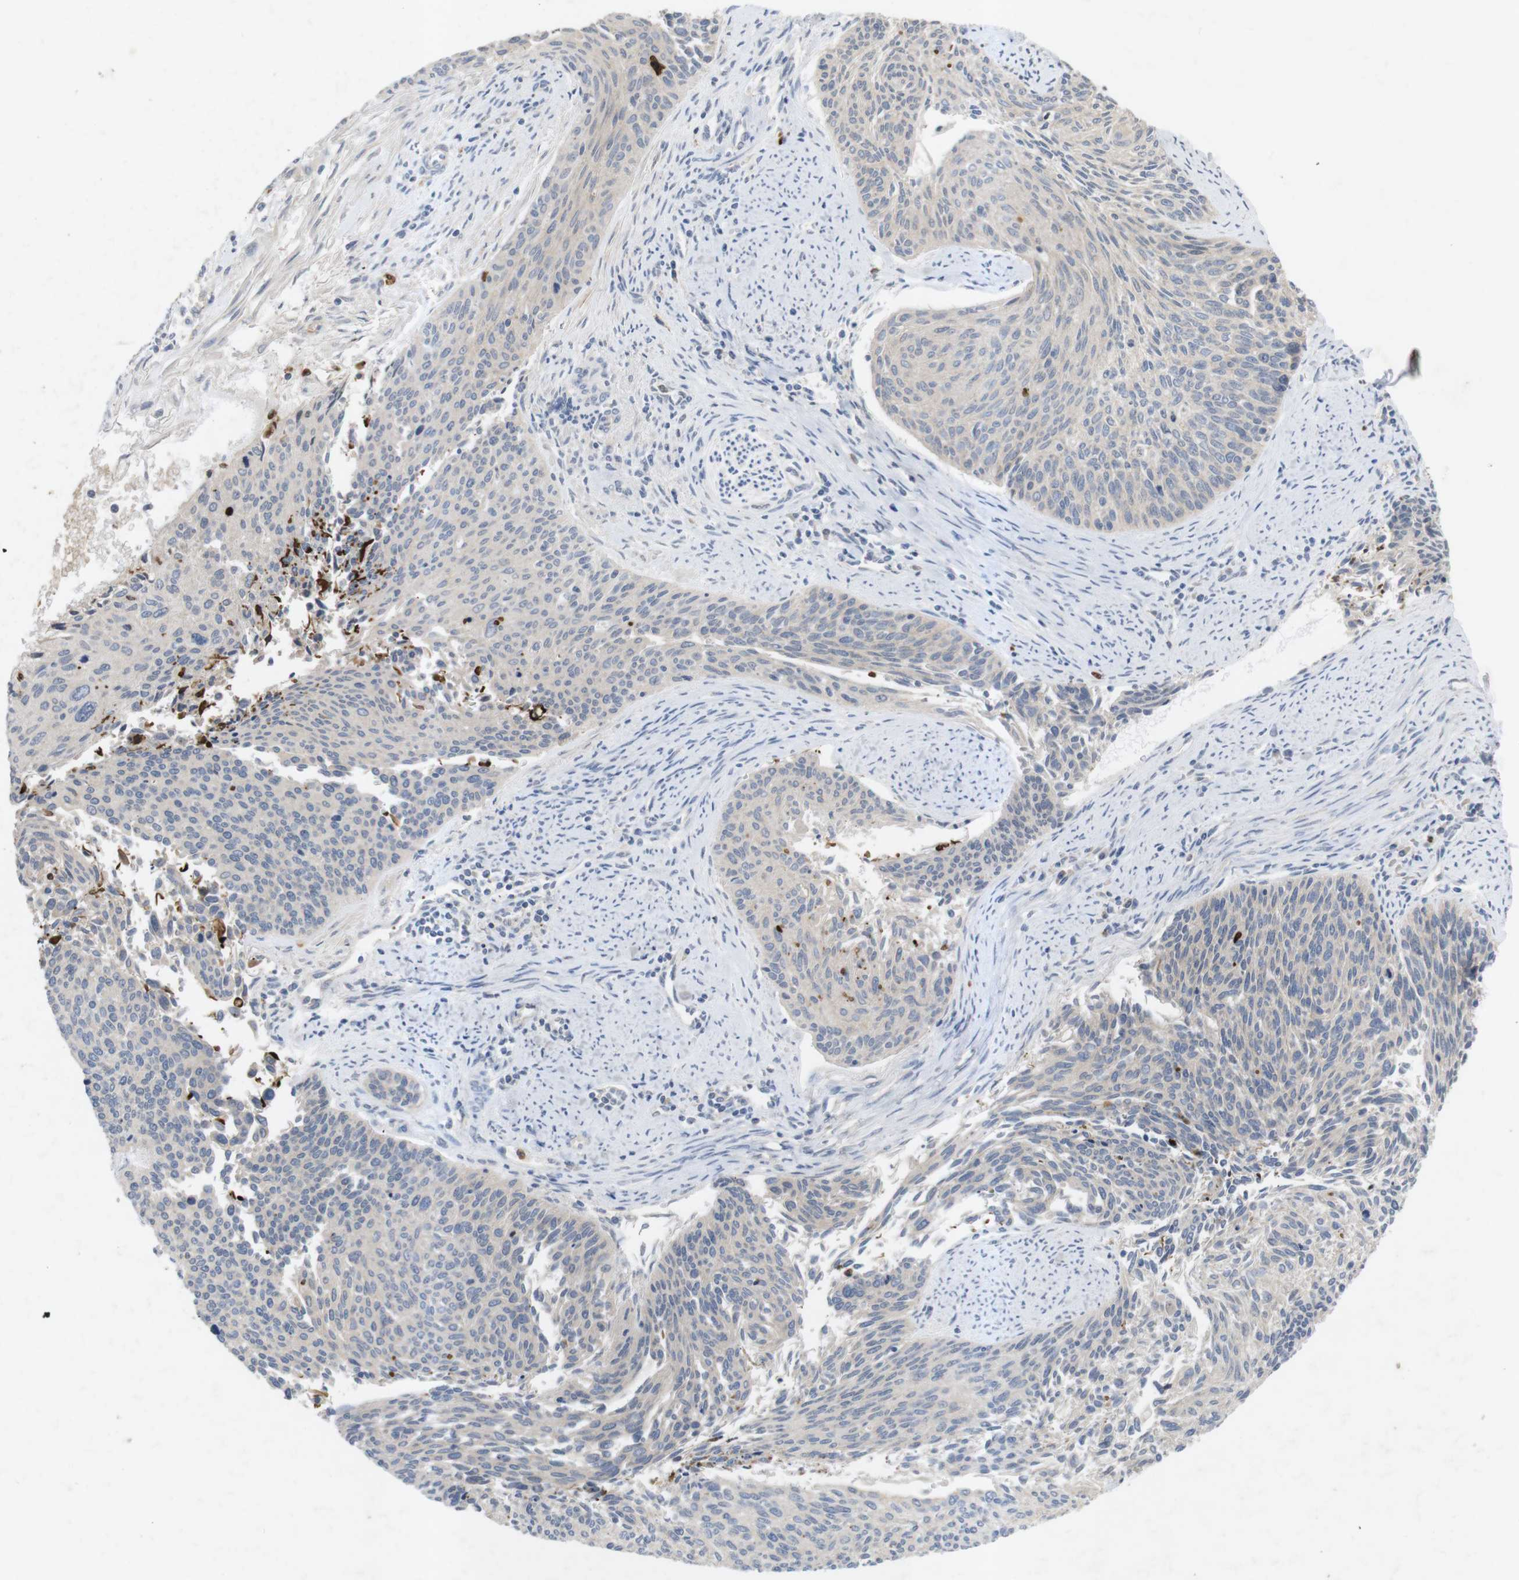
{"staining": {"intensity": "negative", "quantity": "none", "location": "none"}, "tissue": "cervical cancer", "cell_type": "Tumor cells", "image_type": "cancer", "snomed": [{"axis": "morphology", "description": "Squamous cell carcinoma, NOS"}, {"axis": "topography", "description": "Cervix"}], "caption": "IHC micrograph of neoplastic tissue: human cervical cancer (squamous cell carcinoma) stained with DAB exhibits no significant protein expression in tumor cells.", "gene": "TSPAN14", "patient": {"sex": "female", "age": 55}}